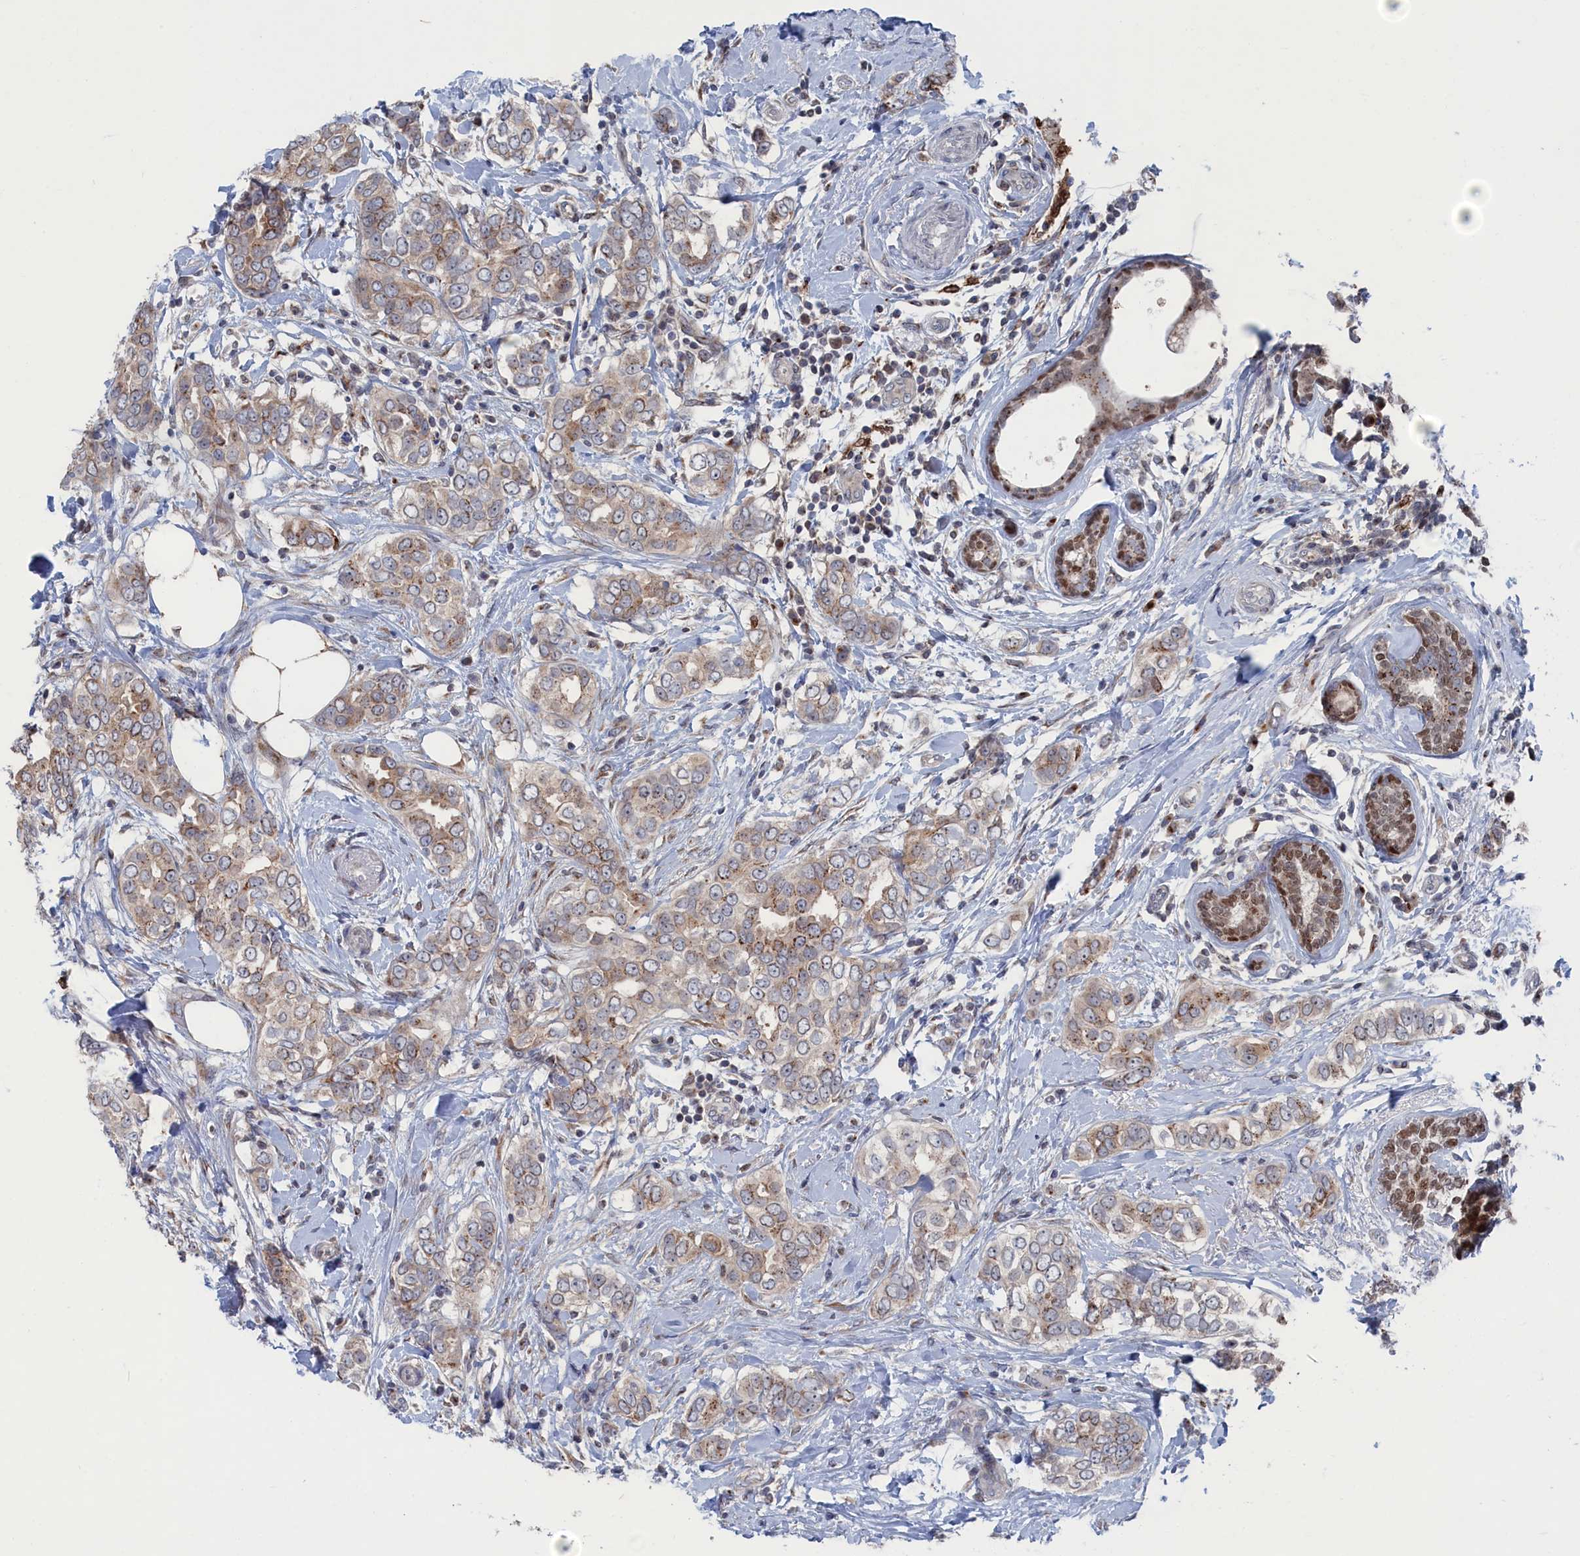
{"staining": {"intensity": "moderate", "quantity": "25%-75%", "location": "cytoplasmic/membranous"}, "tissue": "breast cancer", "cell_type": "Tumor cells", "image_type": "cancer", "snomed": [{"axis": "morphology", "description": "Lobular carcinoma"}, {"axis": "topography", "description": "Breast"}], "caption": "Immunohistochemical staining of human breast lobular carcinoma reveals medium levels of moderate cytoplasmic/membranous expression in approximately 25%-75% of tumor cells.", "gene": "IRX1", "patient": {"sex": "female", "age": 51}}